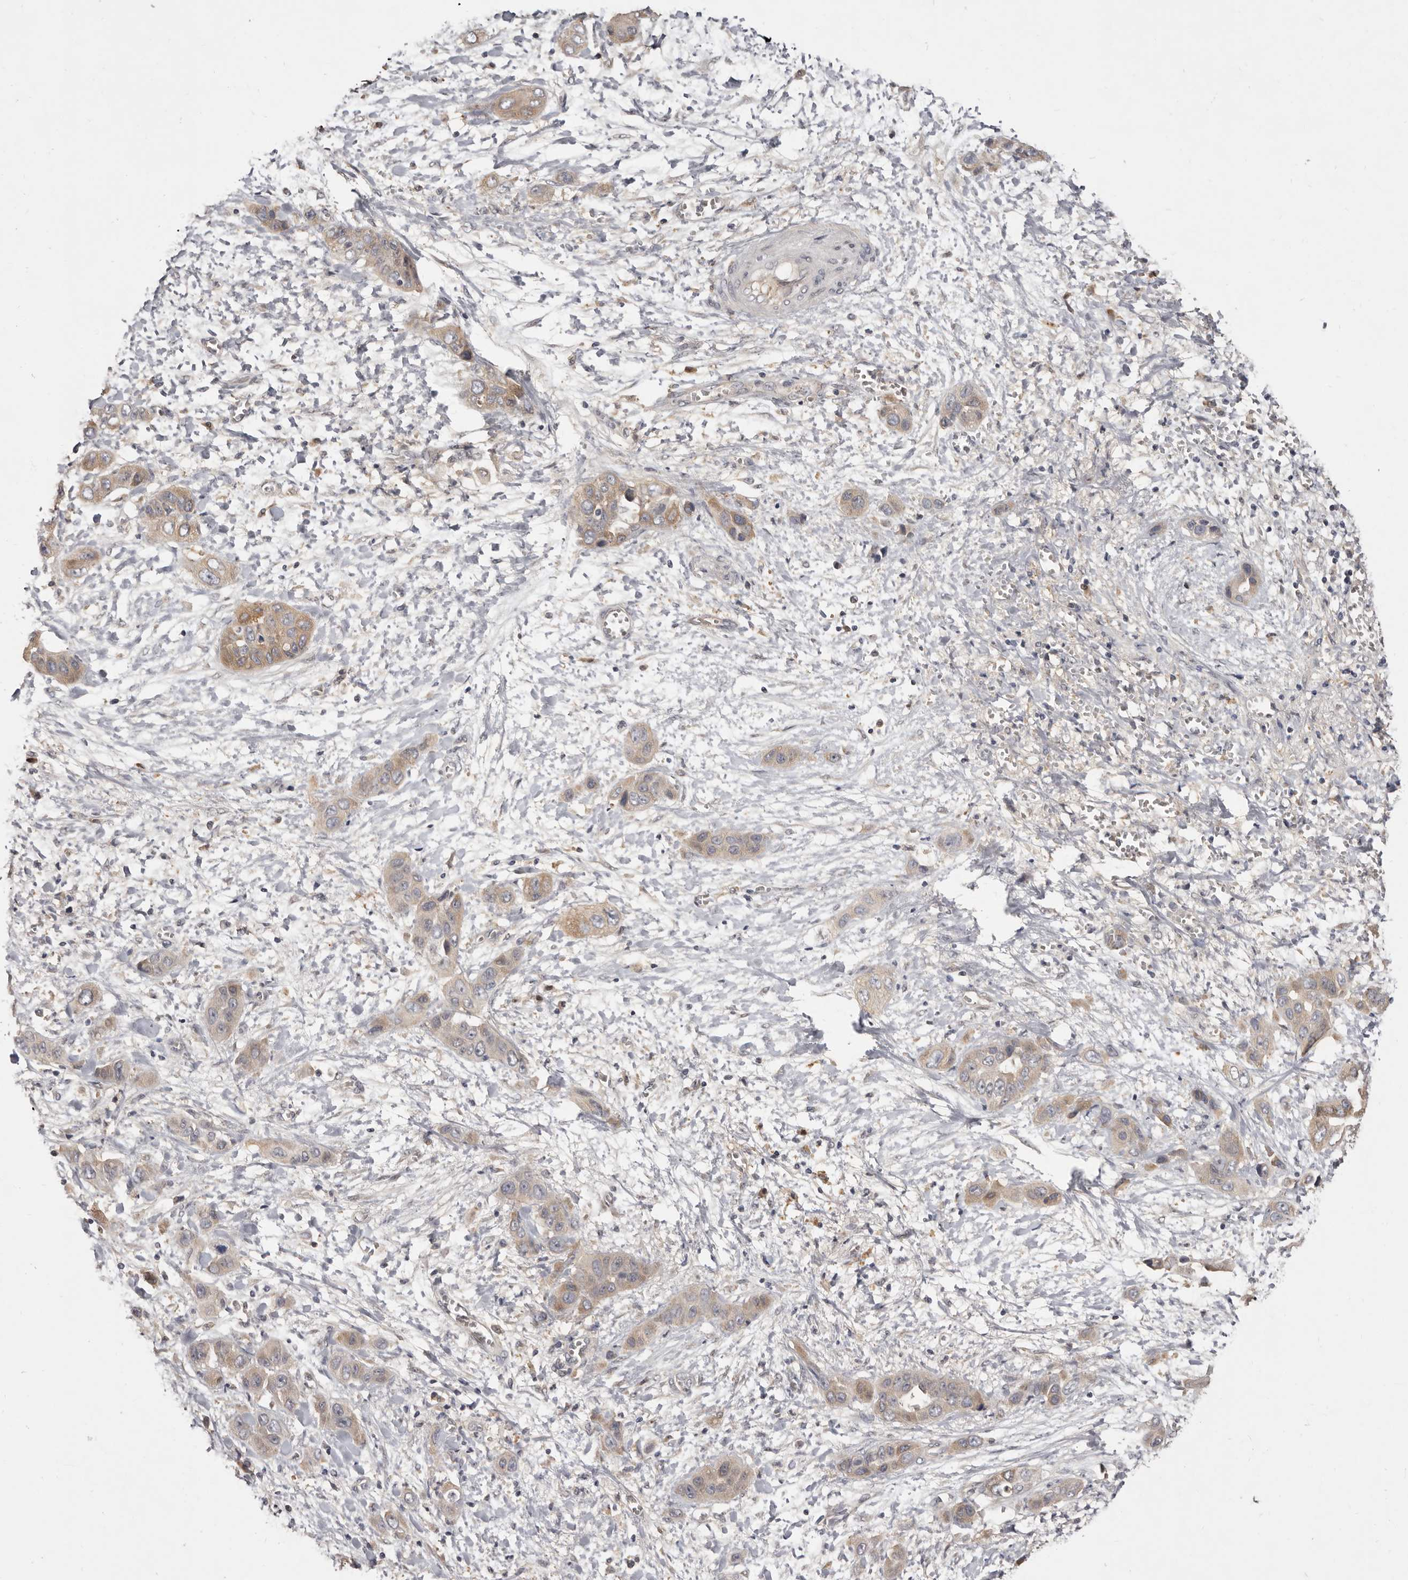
{"staining": {"intensity": "weak", "quantity": ">75%", "location": "cytoplasmic/membranous"}, "tissue": "liver cancer", "cell_type": "Tumor cells", "image_type": "cancer", "snomed": [{"axis": "morphology", "description": "Cholangiocarcinoma"}, {"axis": "topography", "description": "Liver"}], "caption": "Human cholangiocarcinoma (liver) stained with a brown dye exhibits weak cytoplasmic/membranous positive expression in approximately >75% of tumor cells.", "gene": "INAVA", "patient": {"sex": "female", "age": 52}}